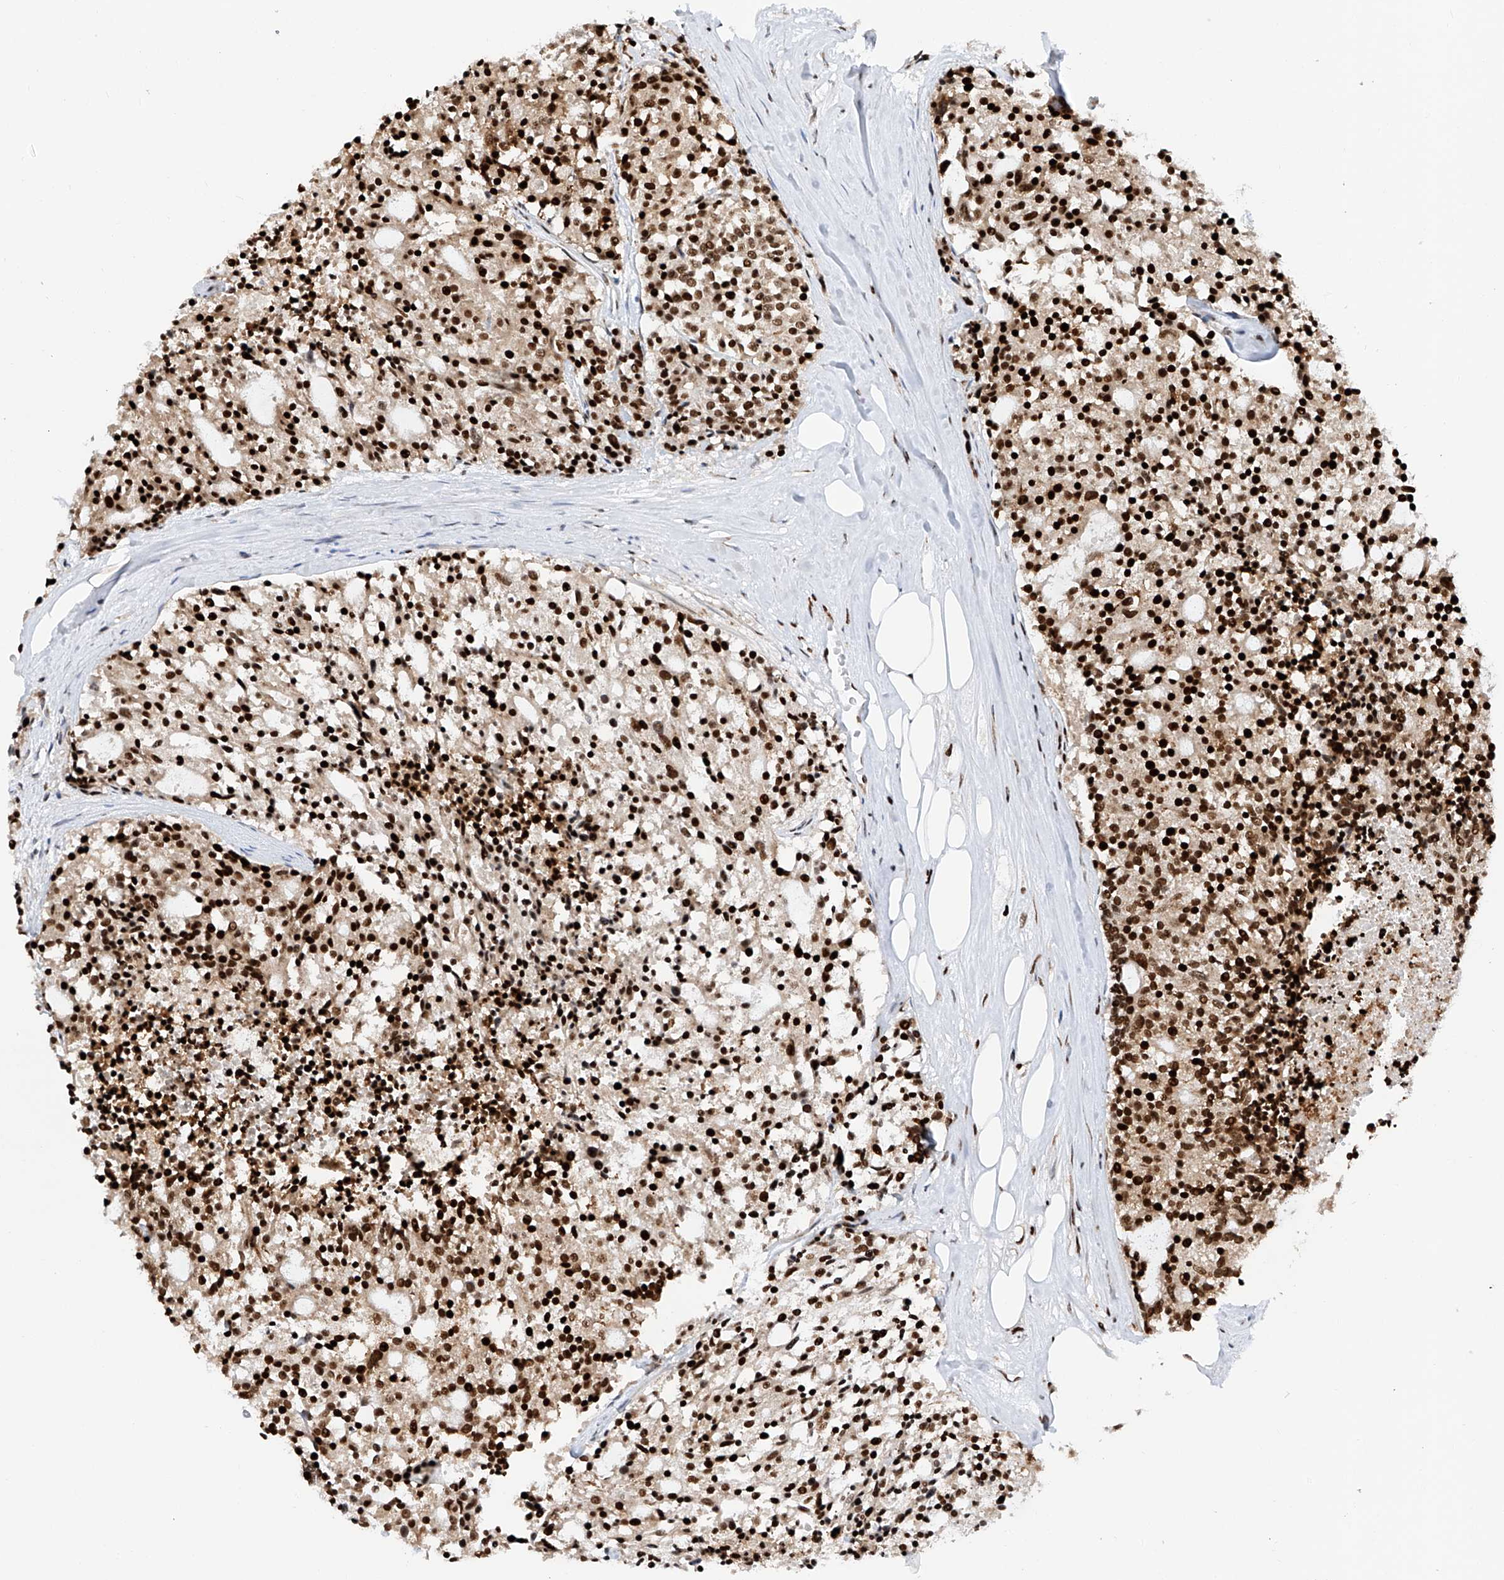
{"staining": {"intensity": "strong", "quantity": ">75%", "location": "nuclear"}, "tissue": "carcinoid", "cell_type": "Tumor cells", "image_type": "cancer", "snomed": [{"axis": "morphology", "description": "Carcinoid, malignant, NOS"}, {"axis": "topography", "description": "Pancreas"}], "caption": "Protein staining displays strong nuclear positivity in about >75% of tumor cells in carcinoid.", "gene": "SRSF6", "patient": {"sex": "female", "age": 54}}